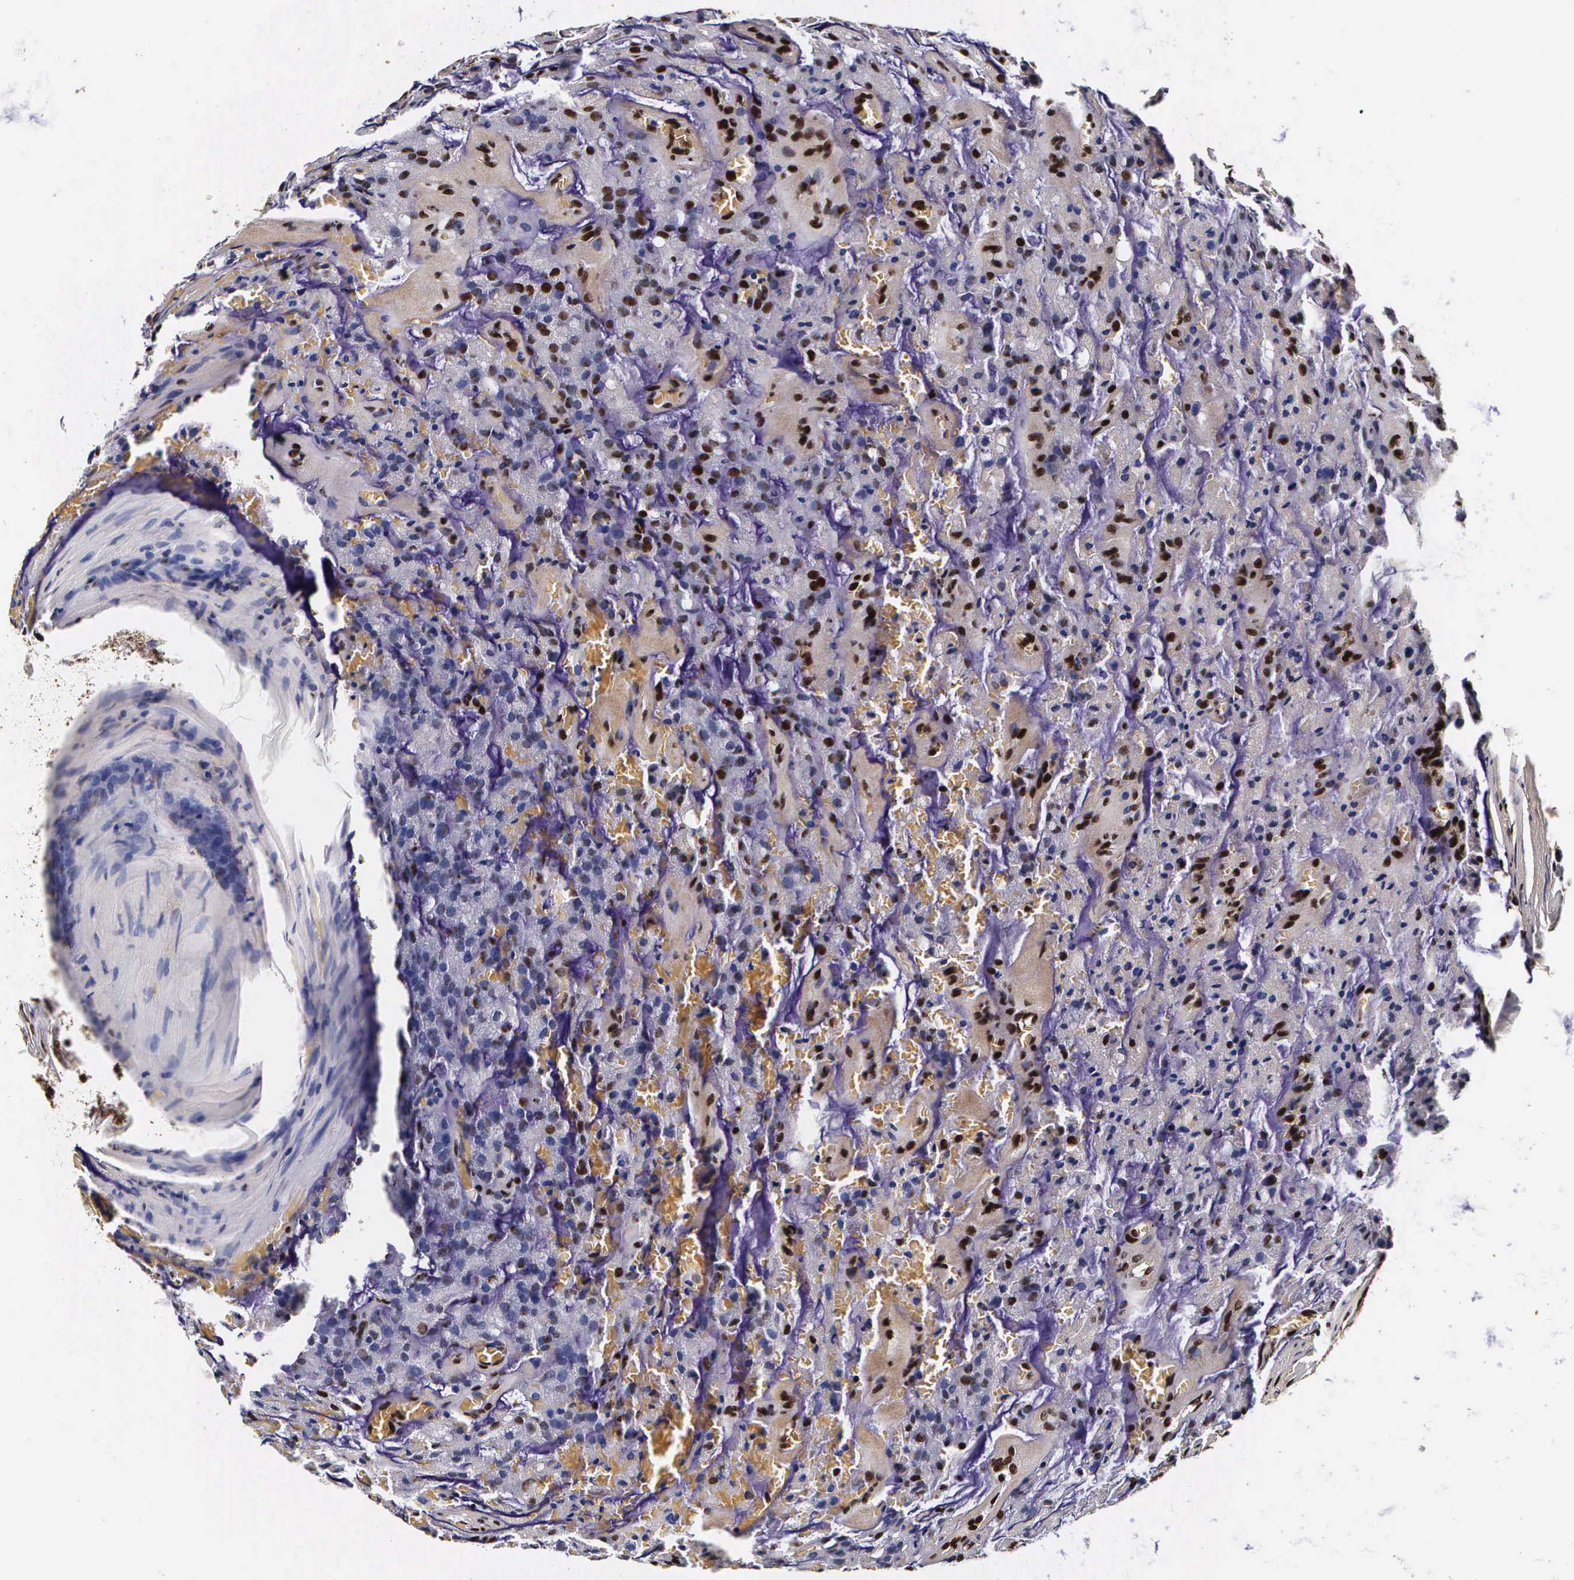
{"staining": {"intensity": "strong", "quantity": ">75%", "location": "nuclear"}, "tissue": "prostate cancer", "cell_type": "Tumor cells", "image_type": "cancer", "snomed": [{"axis": "morphology", "description": "Adenocarcinoma, Medium grade"}, {"axis": "topography", "description": "Prostate"}], "caption": "Protein expression analysis of human medium-grade adenocarcinoma (prostate) reveals strong nuclear positivity in approximately >75% of tumor cells. Using DAB (3,3'-diaminobenzidine) (brown) and hematoxylin (blue) stains, captured at high magnification using brightfield microscopy.", "gene": "PABPN1", "patient": {"sex": "male", "age": 60}}